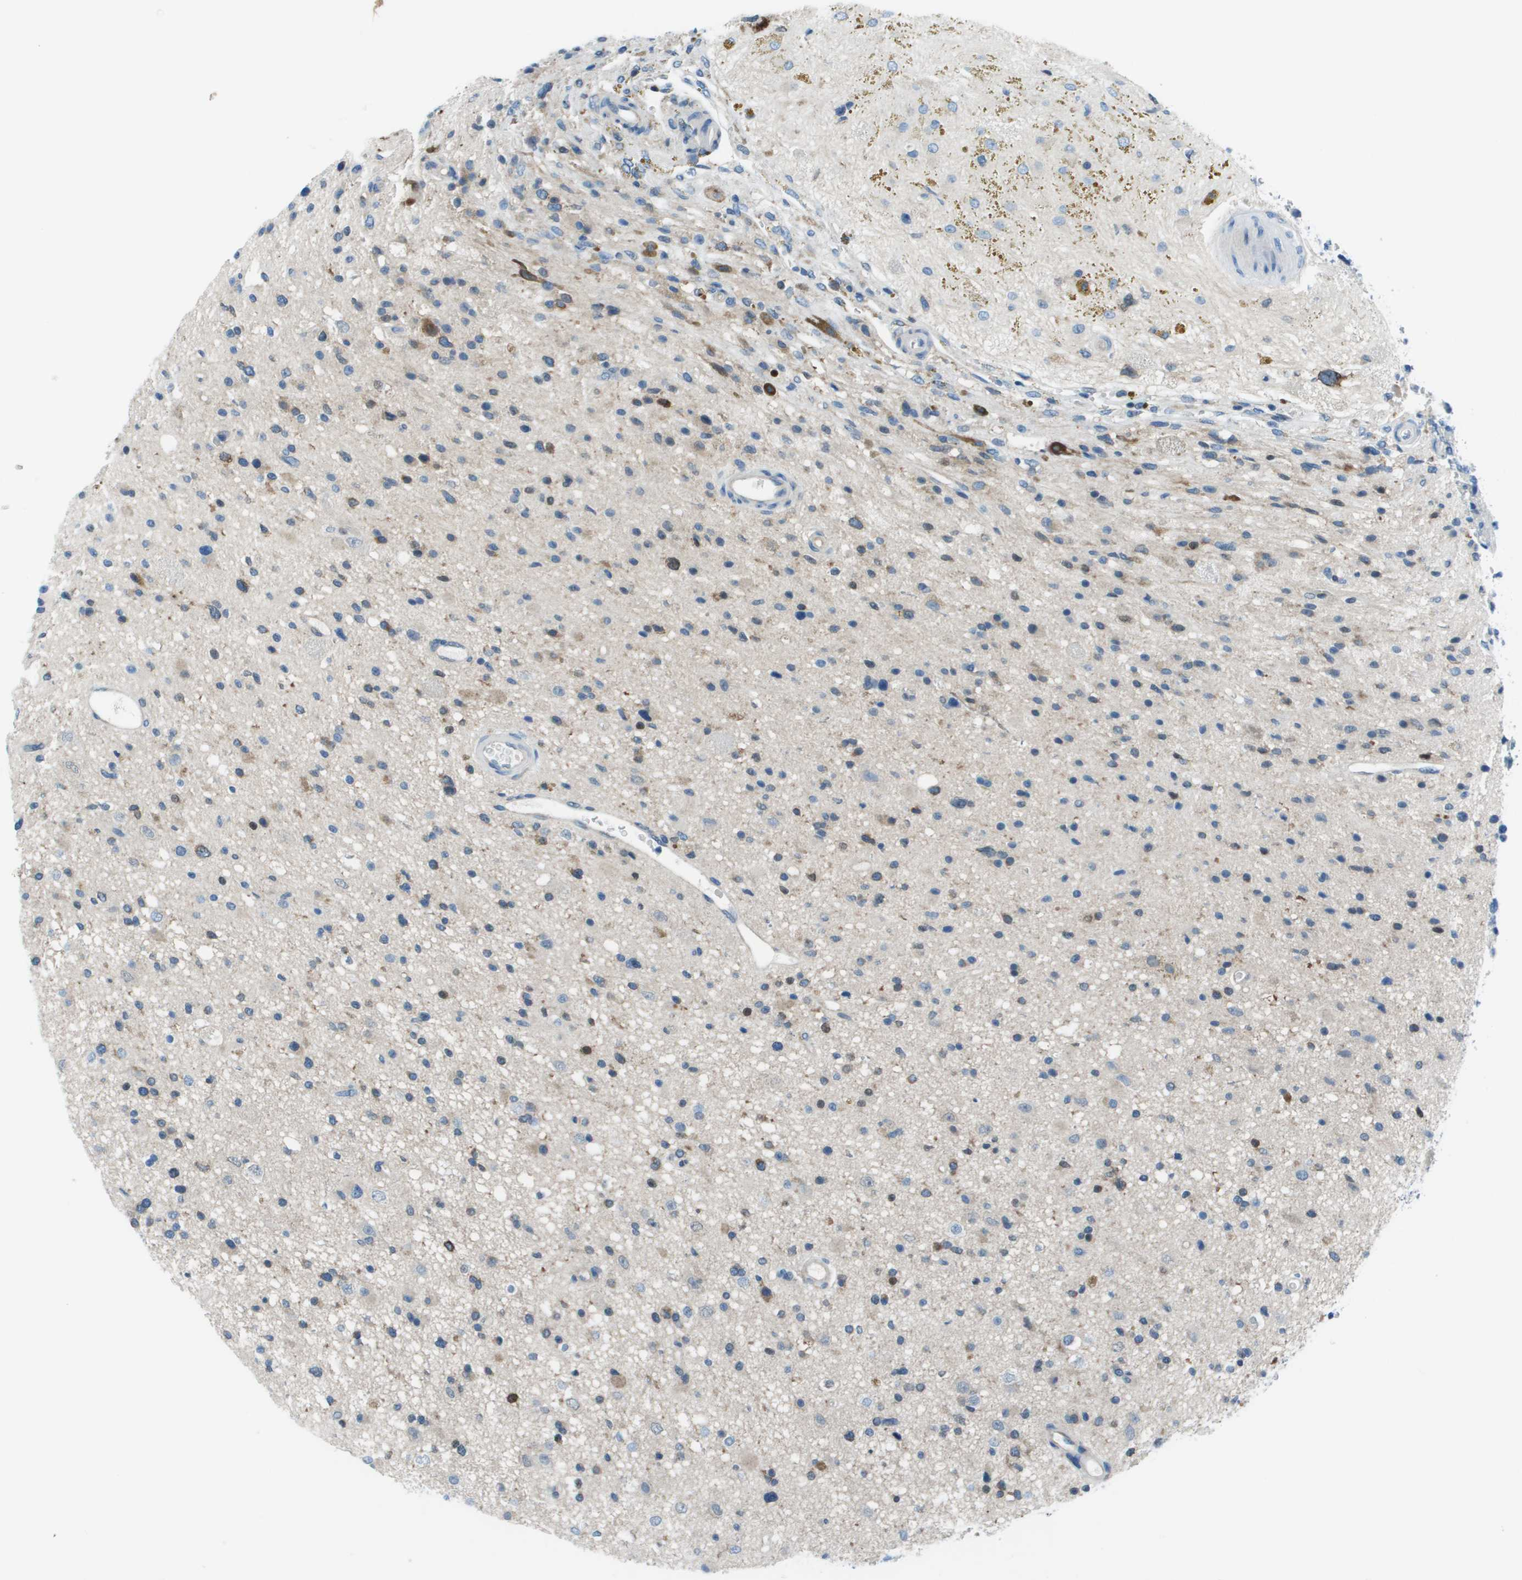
{"staining": {"intensity": "weak", "quantity": "<25%", "location": "cytoplasmic/membranous"}, "tissue": "glioma", "cell_type": "Tumor cells", "image_type": "cancer", "snomed": [{"axis": "morphology", "description": "Glioma, malignant, High grade"}, {"axis": "topography", "description": "Brain"}], "caption": "There is no significant expression in tumor cells of high-grade glioma (malignant). (DAB (3,3'-diaminobenzidine) IHC, high magnification).", "gene": "STIP1", "patient": {"sex": "male", "age": 33}}